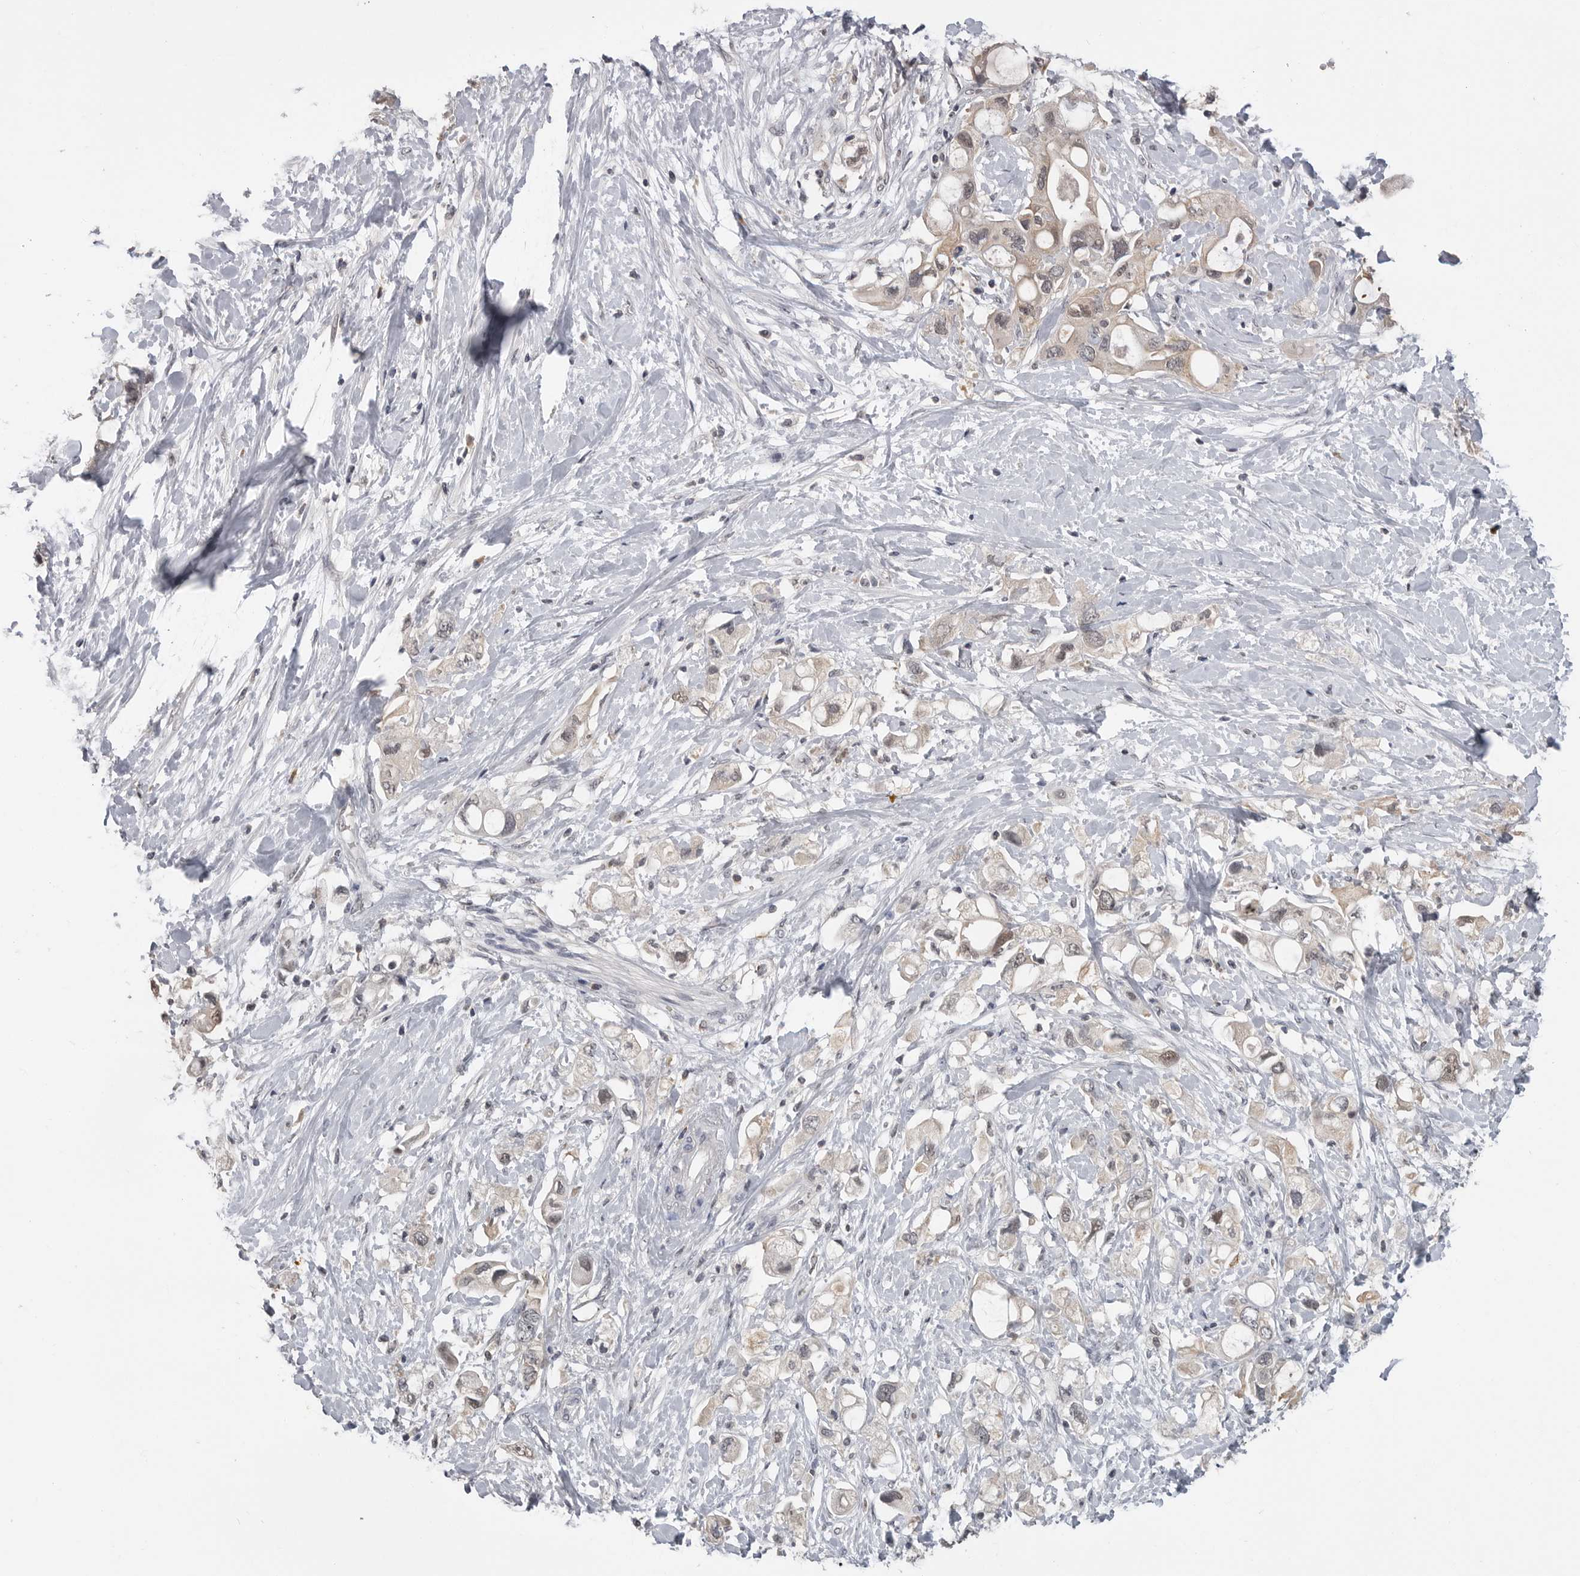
{"staining": {"intensity": "weak", "quantity": "<25%", "location": "cytoplasmic/membranous"}, "tissue": "pancreatic cancer", "cell_type": "Tumor cells", "image_type": "cancer", "snomed": [{"axis": "morphology", "description": "Adenocarcinoma, NOS"}, {"axis": "topography", "description": "Pancreas"}], "caption": "High magnification brightfield microscopy of adenocarcinoma (pancreatic) stained with DAB (brown) and counterstained with hematoxylin (blue): tumor cells show no significant expression.", "gene": "PLEKHF1", "patient": {"sex": "female", "age": 56}}